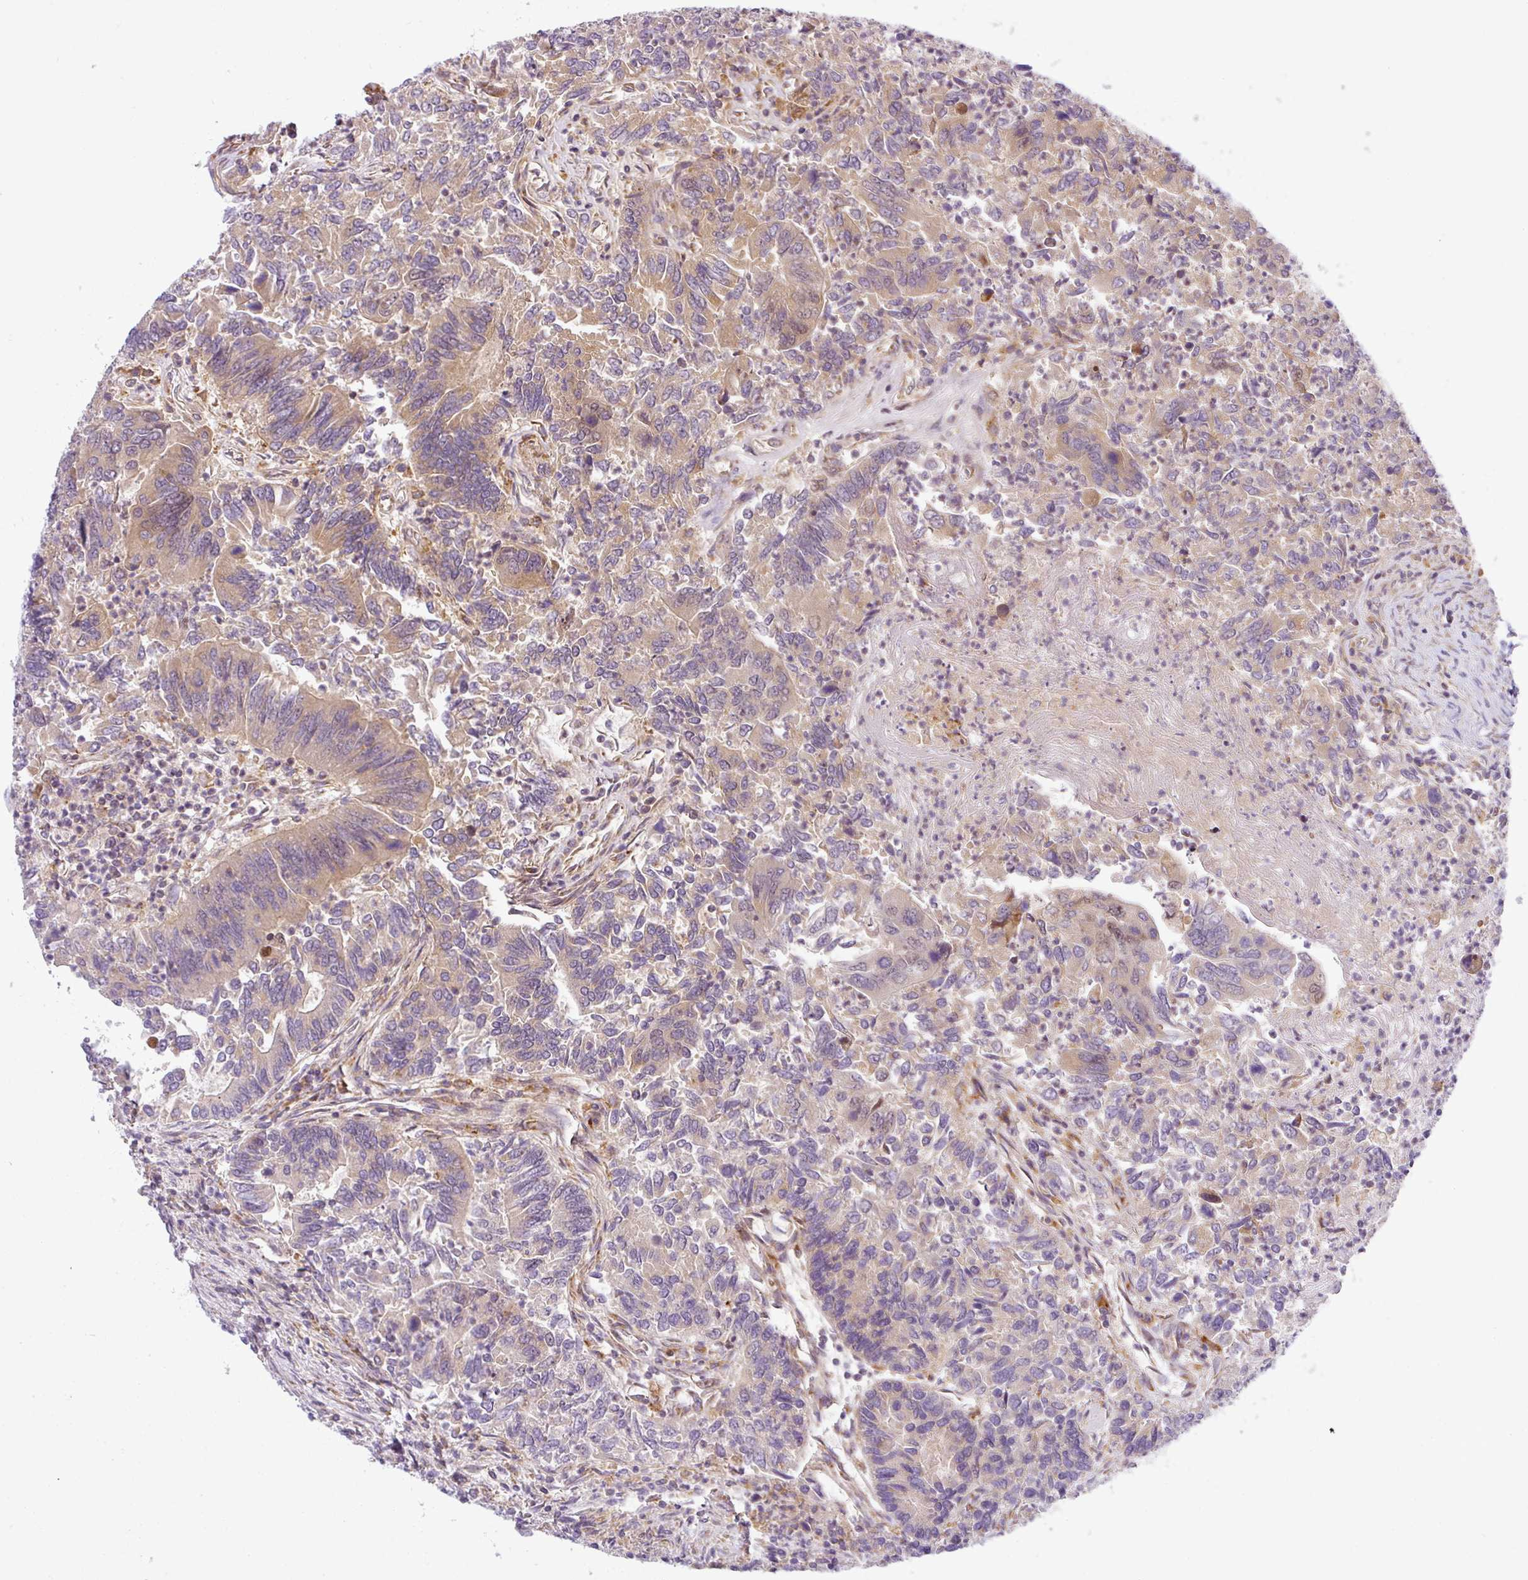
{"staining": {"intensity": "weak", "quantity": ">75%", "location": "cytoplasmic/membranous"}, "tissue": "colorectal cancer", "cell_type": "Tumor cells", "image_type": "cancer", "snomed": [{"axis": "morphology", "description": "Adenocarcinoma, NOS"}, {"axis": "topography", "description": "Colon"}], "caption": "Weak cytoplasmic/membranous positivity for a protein is identified in about >75% of tumor cells of colorectal cancer (adenocarcinoma) using immunohistochemistry.", "gene": "NDUFB2", "patient": {"sex": "female", "age": 67}}